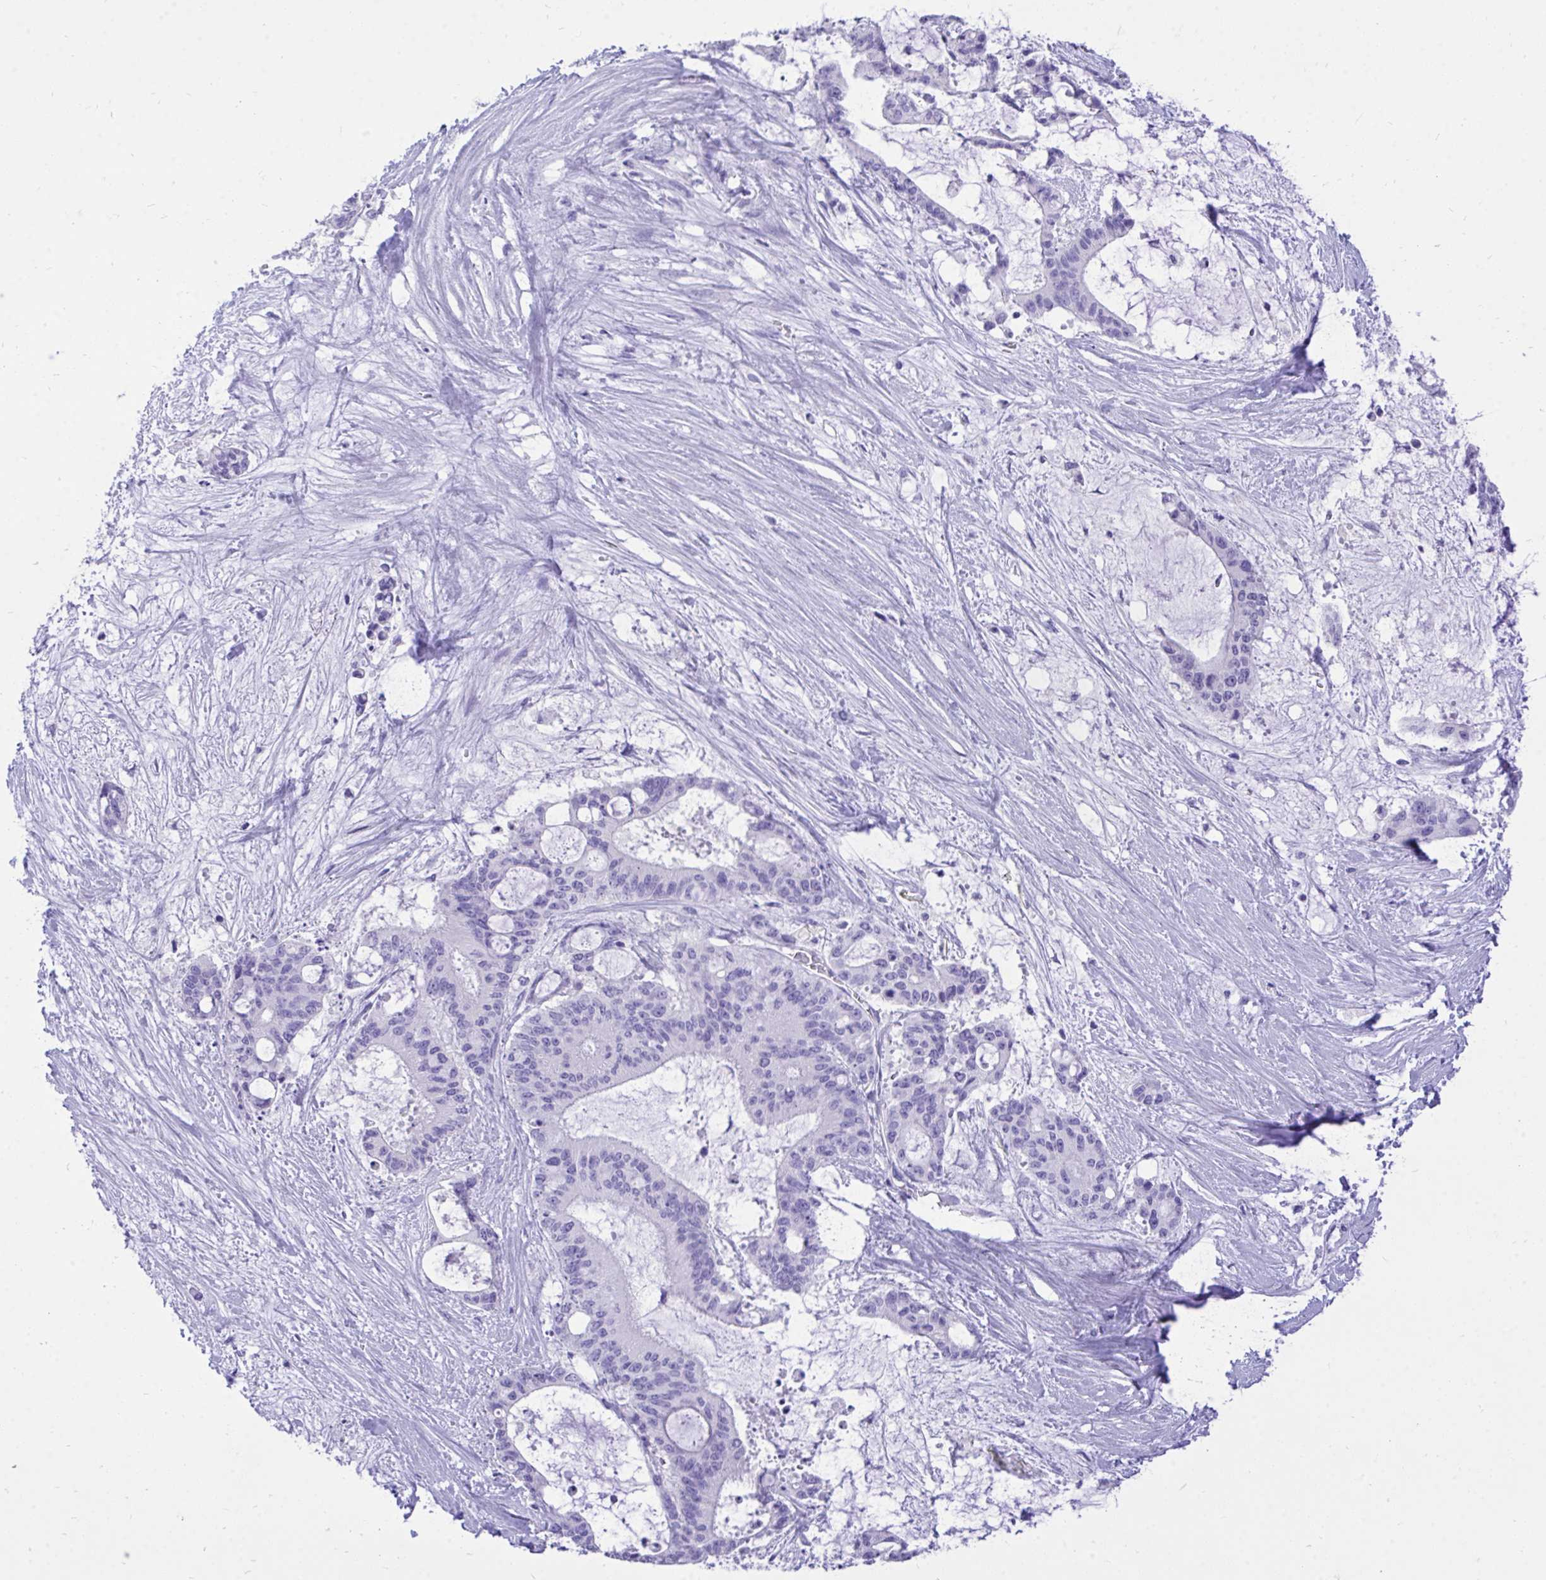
{"staining": {"intensity": "negative", "quantity": "none", "location": "none"}, "tissue": "liver cancer", "cell_type": "Tumor cells", "image_type": "cancer", "snomed": [{"axis": "morphology", "description": "Normal tissue, NOS"}, {"axis": "morphology", "description": "Cholangiocarcinoma"}, {"axis": "topography", "description": "Liver"}, {"axis": "topography", "description": "Peripheral nerve tissue"}], "caption": "Protein analysis of liver cholangiocarcinoma demonstrates no significant expression in tumor cells.", "gene": "MON1A", "patient": {"sex": "female", "age": 73}}